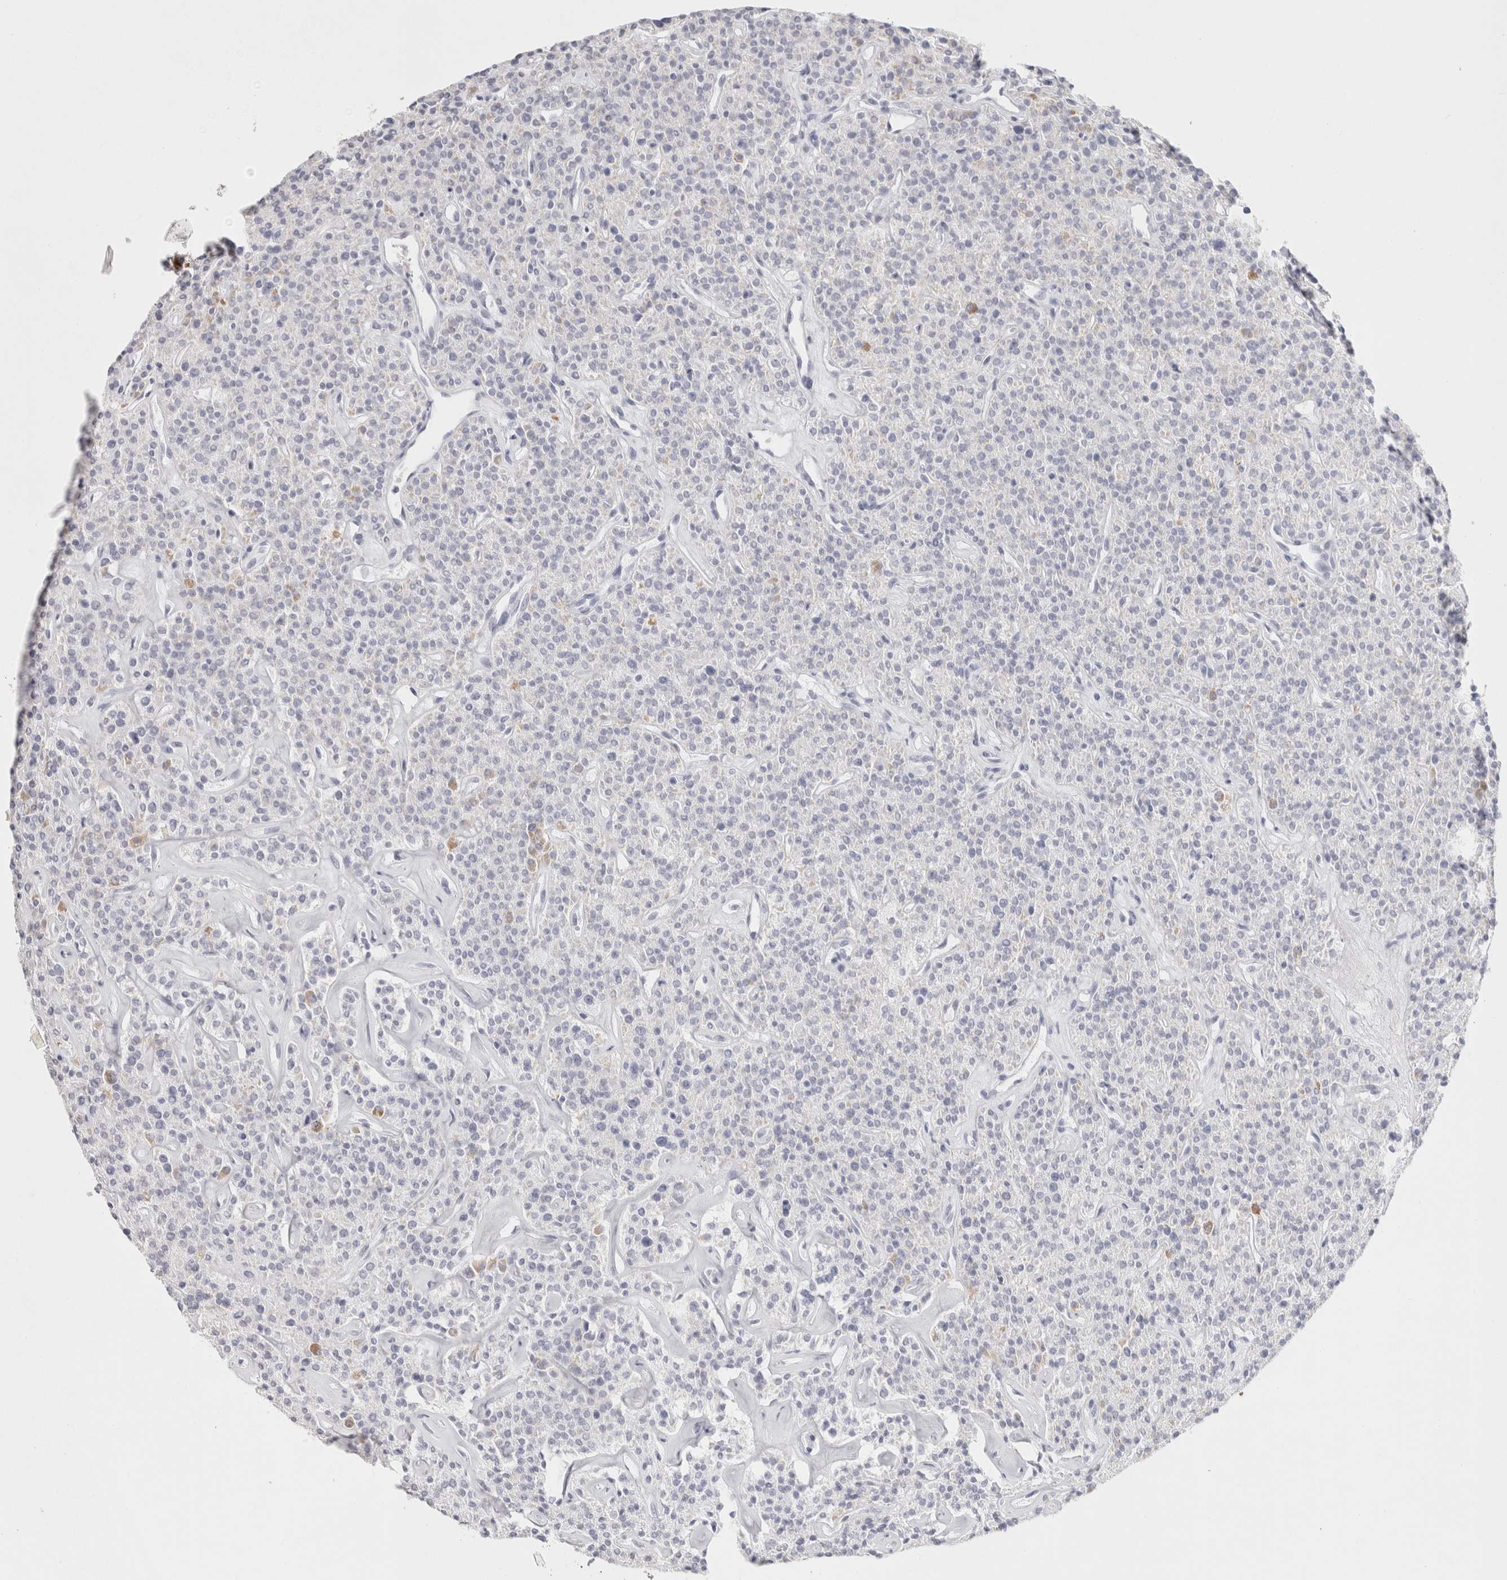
{"staining": {"intensity": "weak", "quantity": "<25%", "location": "cytoplasmic/membranous"}, "tissue": "parathyroid gland", "cell_type": "Glandular cells", "image_type": "normal", "snomed": [{"axis": "morphology", "description": "Normal tissue, NOS"}, {"axis": "topography", "description": "Parathyroid gland"}], "caption": "Immunohistochemistry histopathology image of benign parathyroid gland stained for a protein (brown), which exhibits no positivity in glandular cells.", "gene": "GARIN1A", "patient": {"sex": "male", "age": 46}}